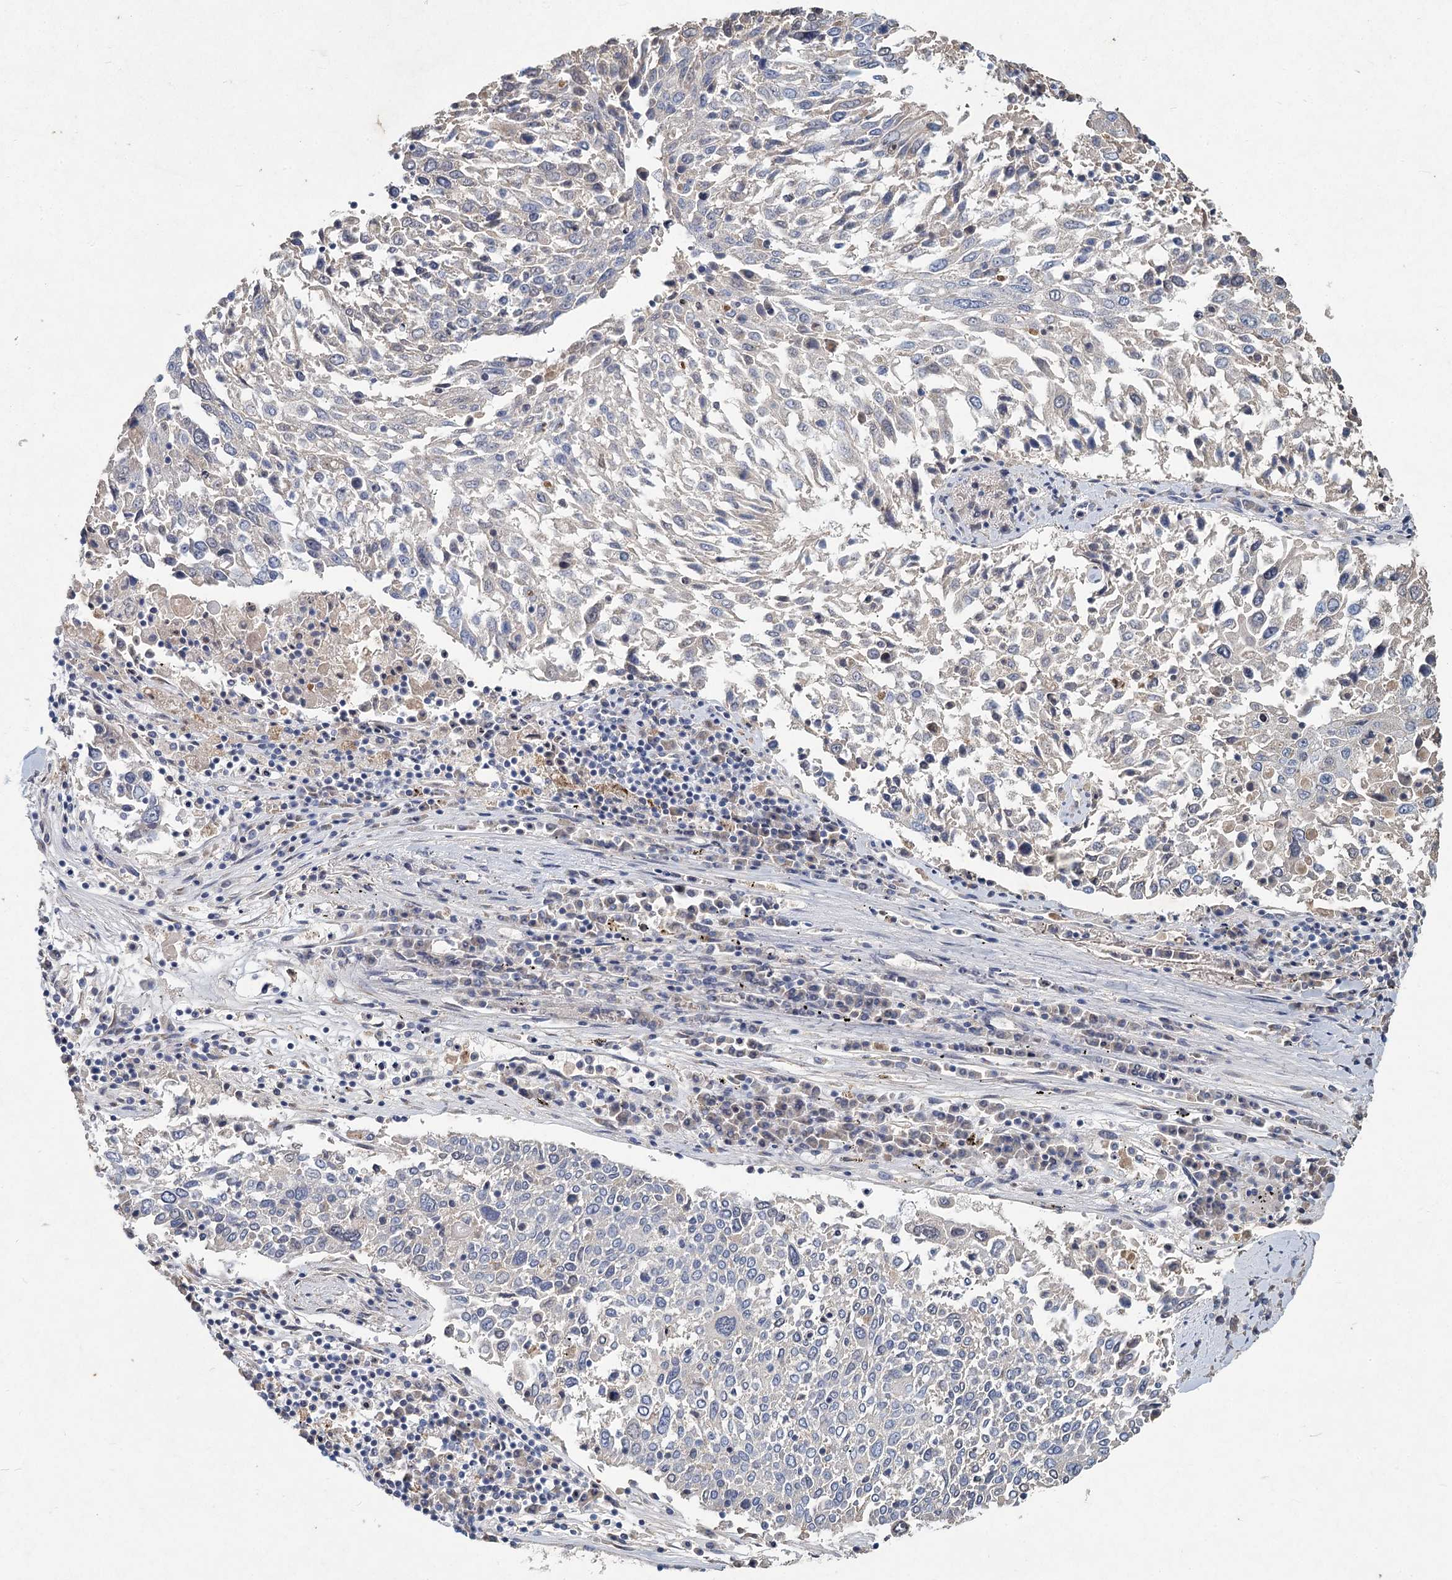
{"staining": {"intensity": "negative", "quantity": "none", "location": "none"}, "tissue": "lung cancer", "cell_type": "Tumor cells", "image_type": "cancer", "snomed": [{"axis": "morphology", "description": "Squamous cell carcinoma, NOS"}, {"axis": "topography", "description": "Lung"}], "caption": "Immunohistochemical staining of squamous cell carcinoma (lung) reveals no significant positivity in tumor cells.", "gene": "HES2", "patient": {"sex": "male", "age": 65}}